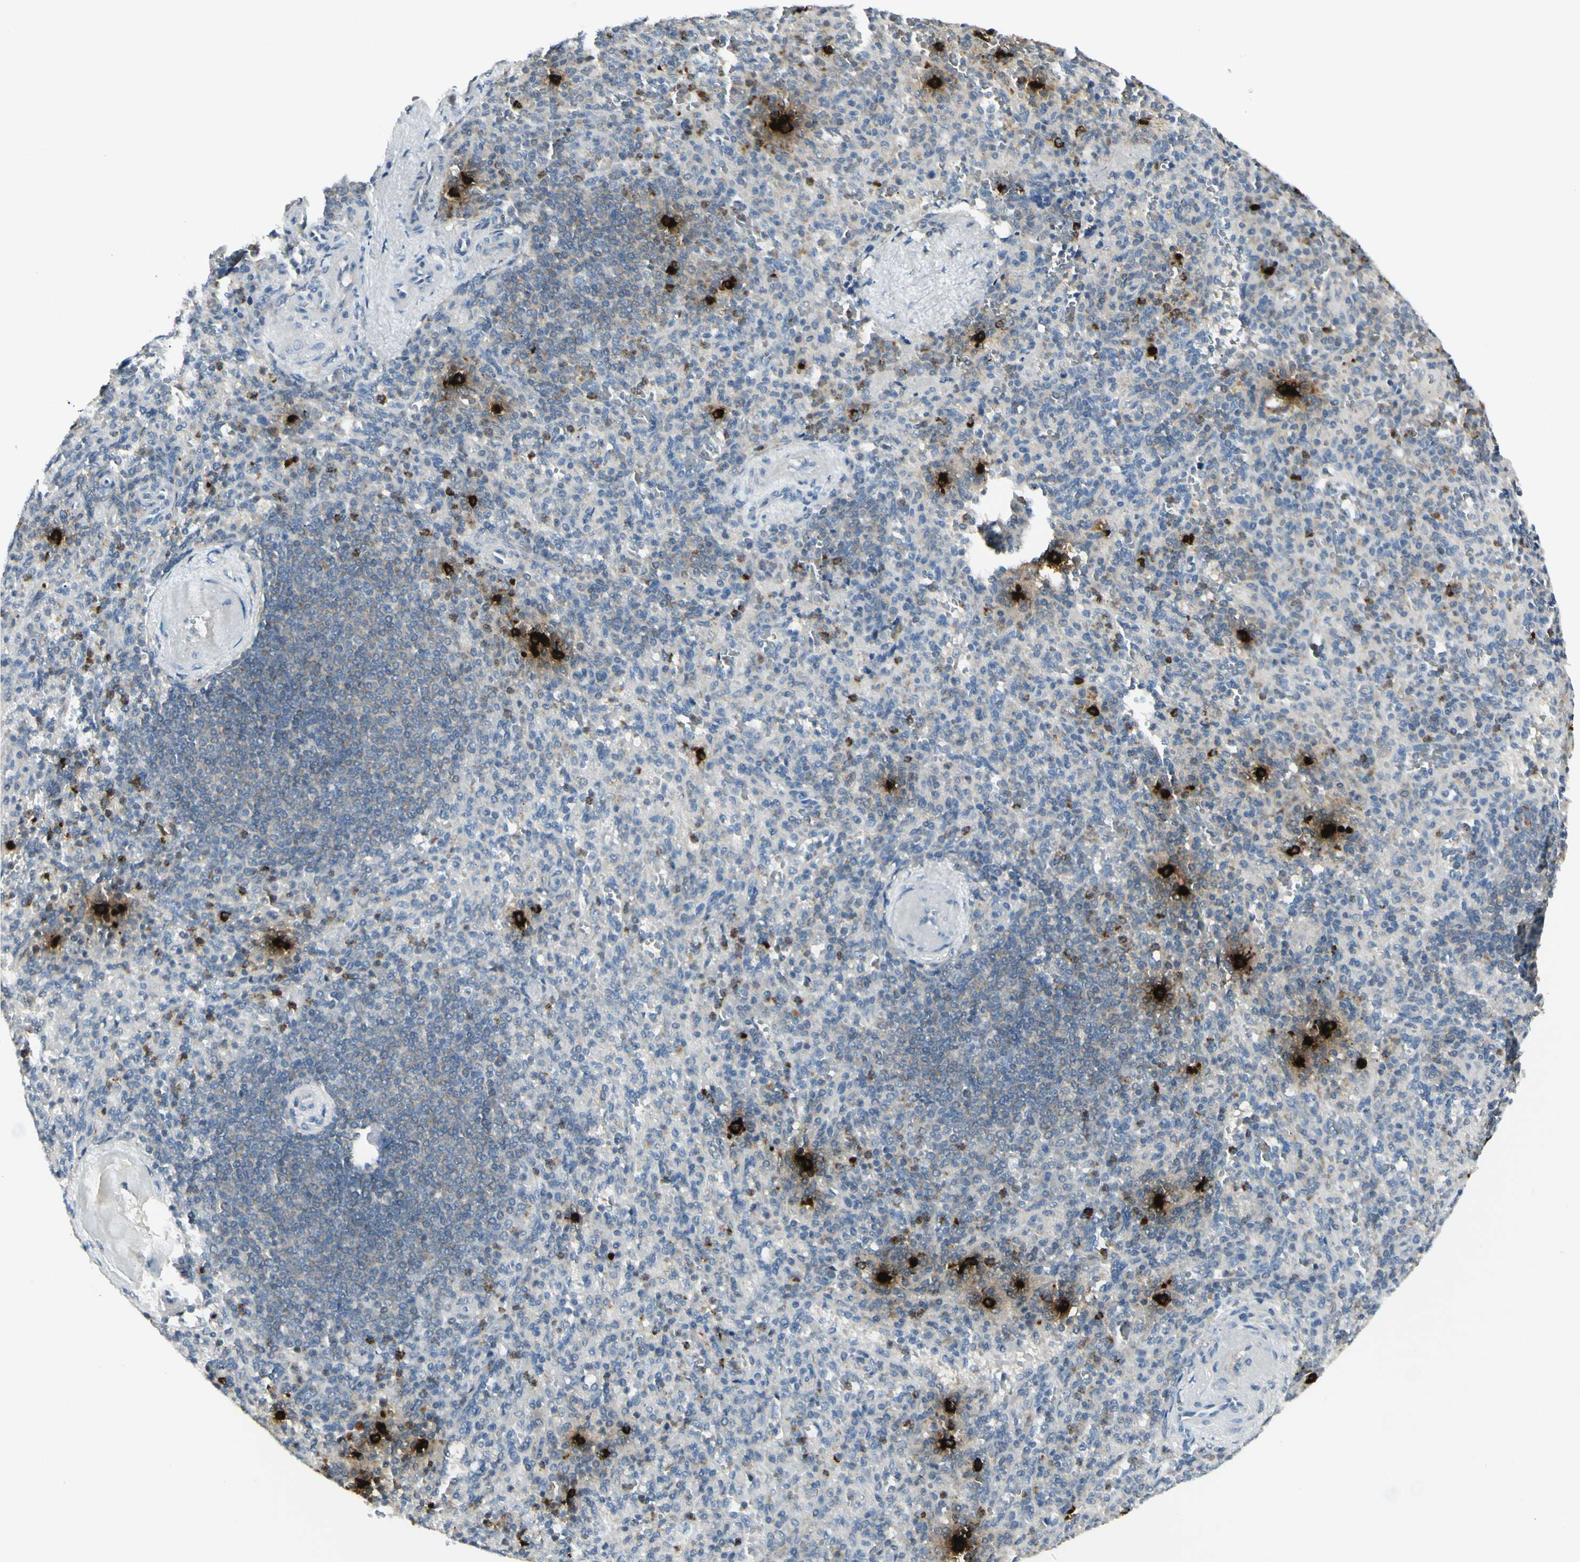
{"staining": {"intensity": "strong", "quantity": "<25%", "location": "cytoplasmic/membranous"}, "tissue": "spleen", "cell_type": "Cells in red pulp", "image_type": "normal", "snomed": [{"axis": "morphology", "description": "Normal tissue, NOS"}, {"axis": "topography", "description": "Spleen"}], "caption": "Immunohistochemistry (IHC) of benign spleen reveals medium levels of strong cytoplasmic/membranous expression in about <25% of cells in red pulp.", "gene": "CCNB2", "patient": {"sex": "female", "age": 74}}